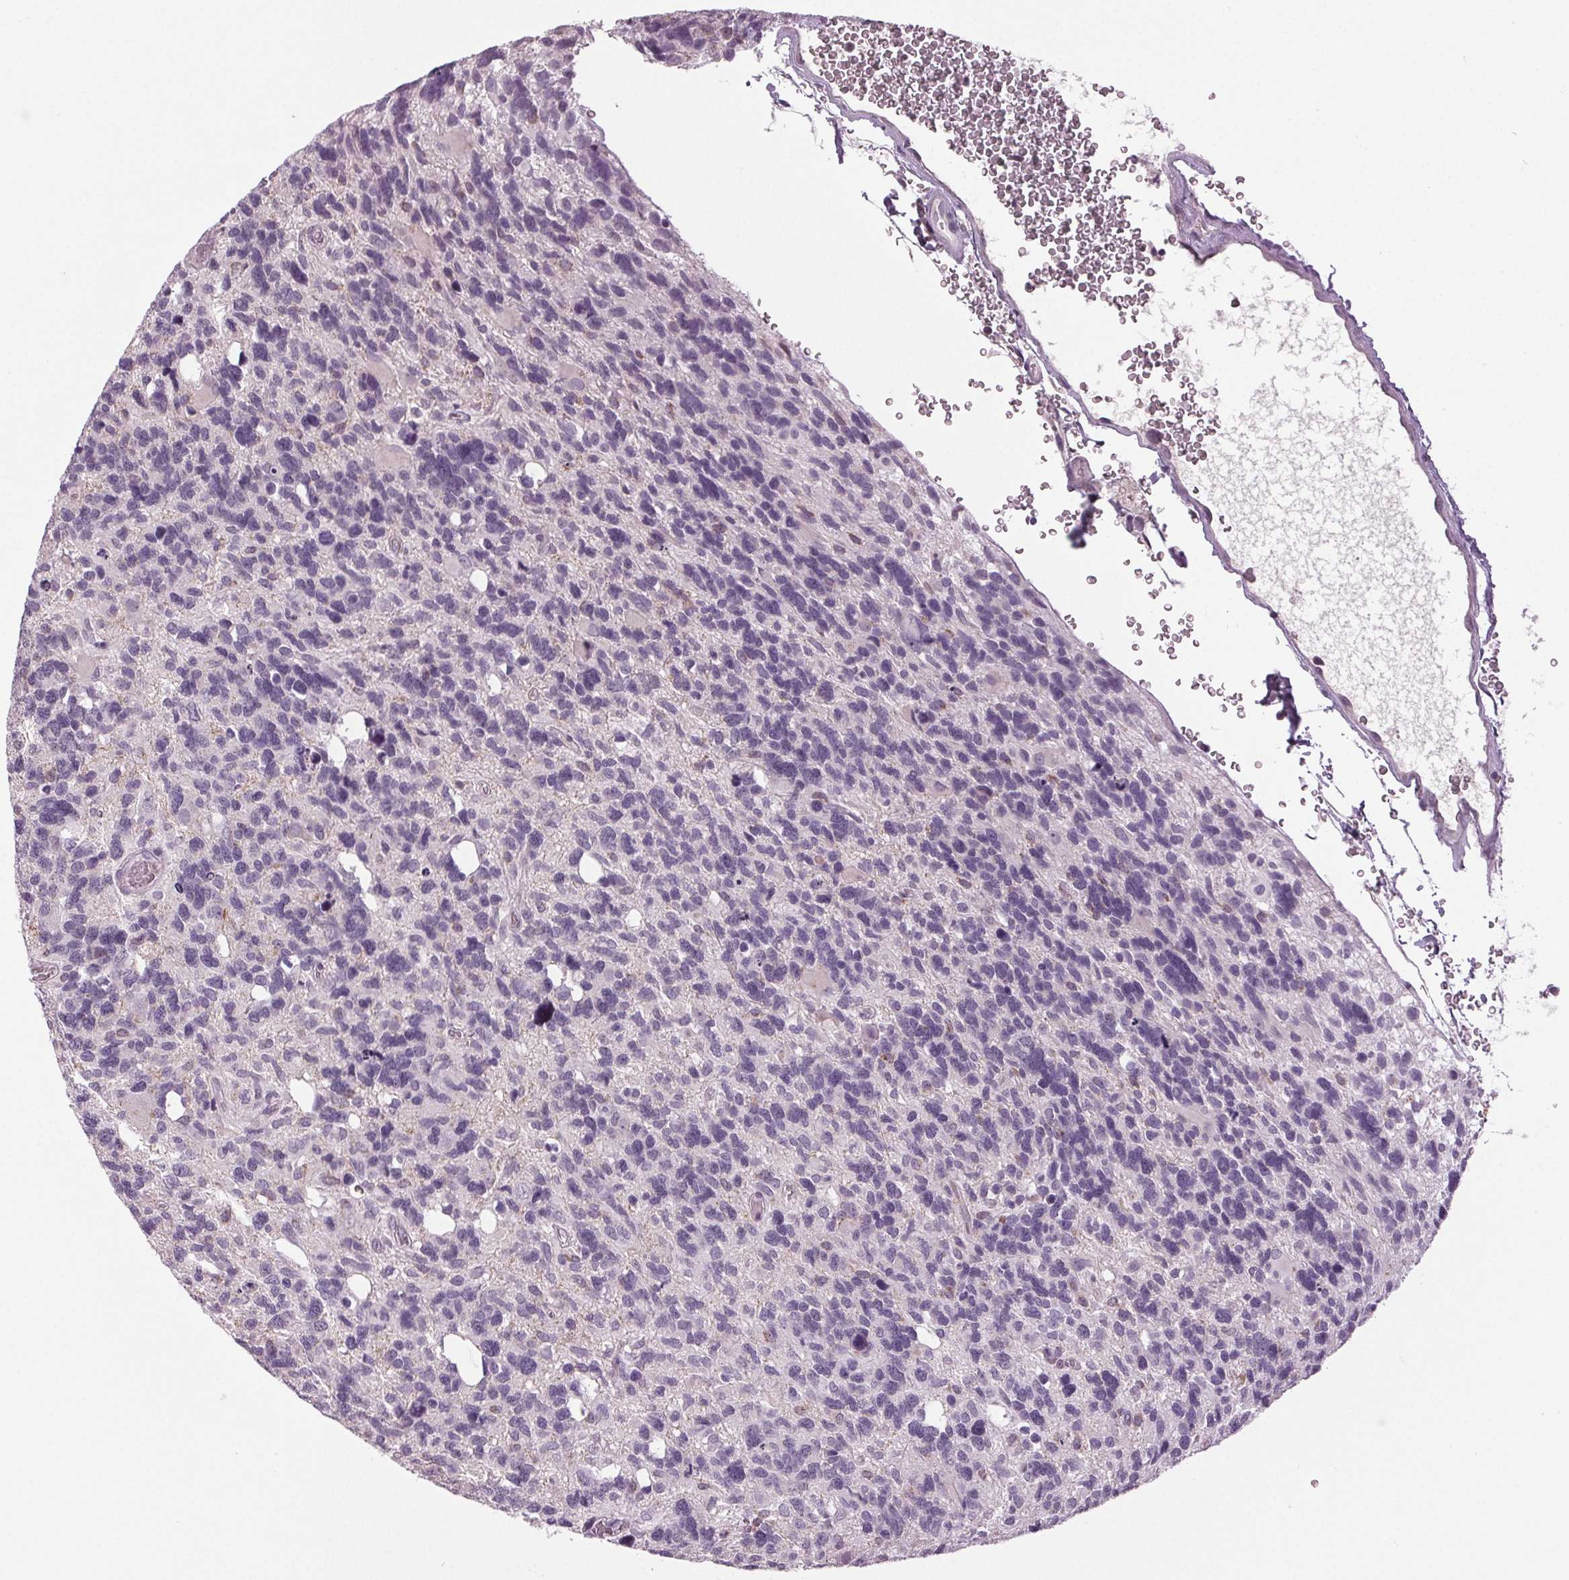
{"staining": {"intensity": "negative", "quantity": "none", "location": "none"}, "tissue": "glioma", "cell_type": "Tumor cells", "image_type": "cancer", "snomed": [{"axis": "morphology", "description": "Glioma, malignant, High grade"}, {"axis": "topography", "description": "Brain"}], "caption": "There is no significant staining in tumor cells of malignant glioma (high-grade).", "gene": "DNAH12", "patient": {"sex": "male", "age": 49}}